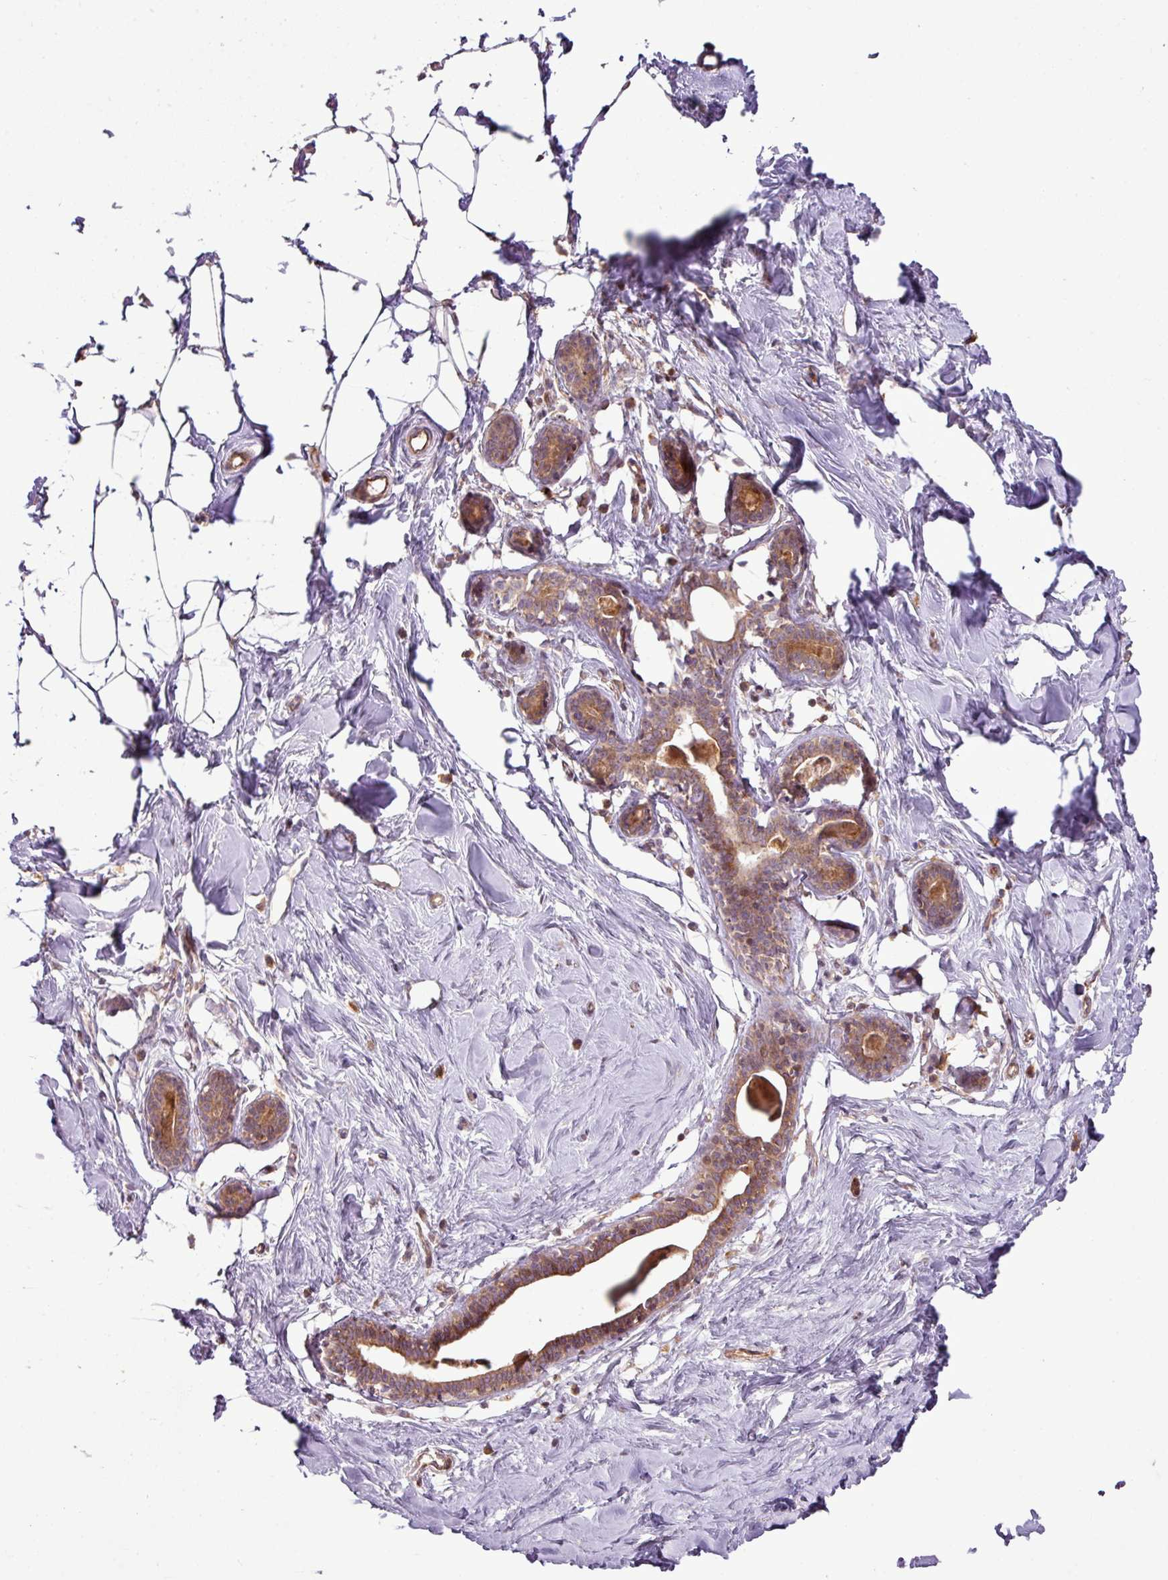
{"staining": {"intensity": "weak", "quantity": "<25%", "location": "cytoplasmic/membranous"}, "tissue": "breast", "cell_type": "Adipocytes", "image_type": "normal", "snomed": [{"axis": "morphology", "description": "Normal tissue, NOS"}, {"axis": "topography", "description": "Breast"}], "caption": "DAB (3,3'-diaminobenzidine) immunohistochemical staining of benign breast reveals no significant staining in adipocytes.", "gene": "COX18", "patient": {"sex": "female", "age": 23}}